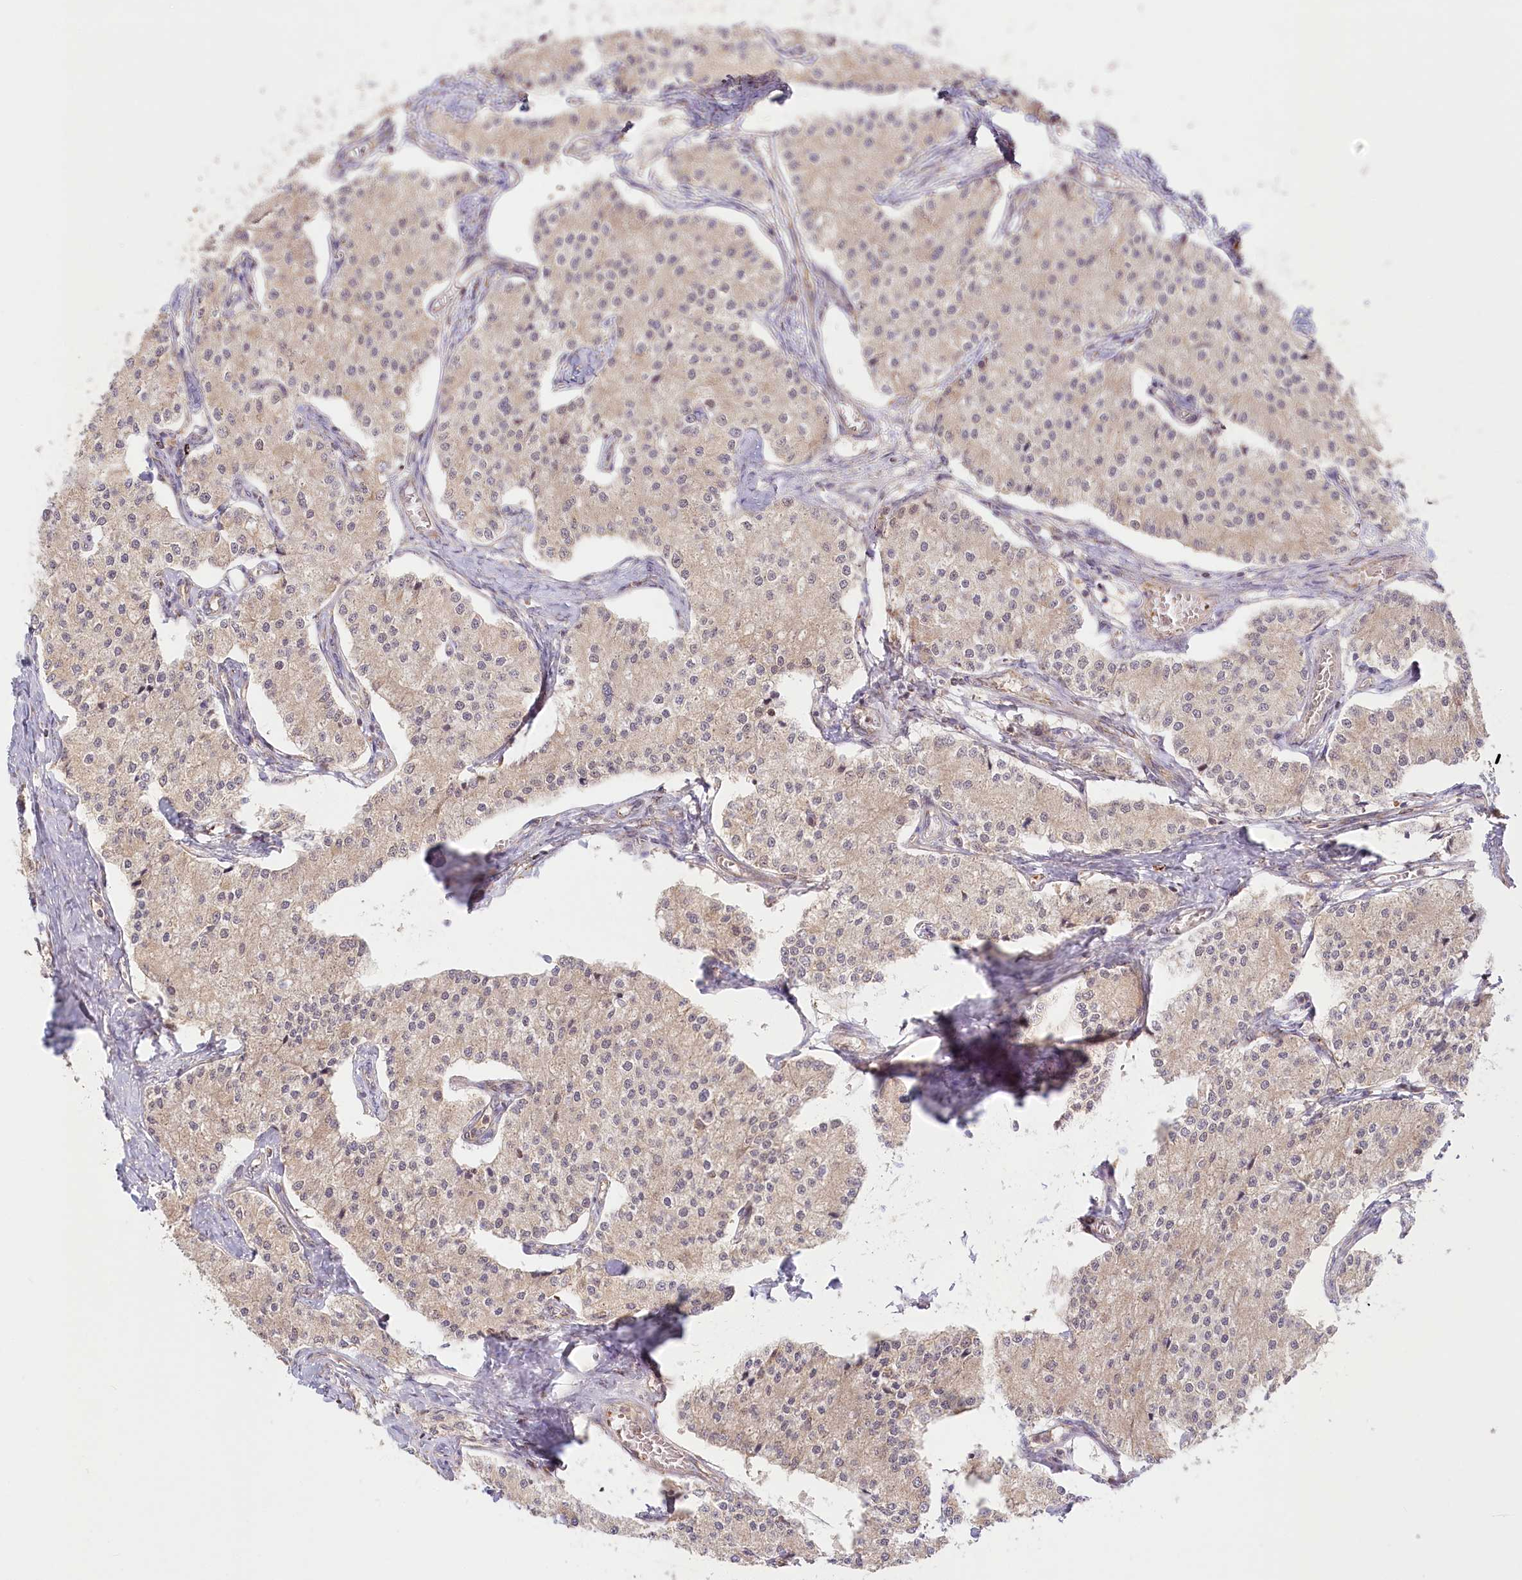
{"staining": {"intensity": "negative", "quantity": "none", "location": "none"}, "tissue": "carcinoid", "cell_type": "Tumor cells", "image_type": "cancer", "snomed": [{"axis": "morphology", "description": "Carcinoid, malignant, NOS"}, {"axis": "topography", "description": "Colon"}], "caption": "Immunohistochemical staining of carcinoid demonstrates no significant positivity in tumor cells. (Stains: DAB (3,3'-diaminobenzidine) IHC with hematoxylin counter stain, Microscopy: brightfield microscopy at high magnification).", "gene": "RTN4IP1", "patient": {"sex": "female", "age": 52}}